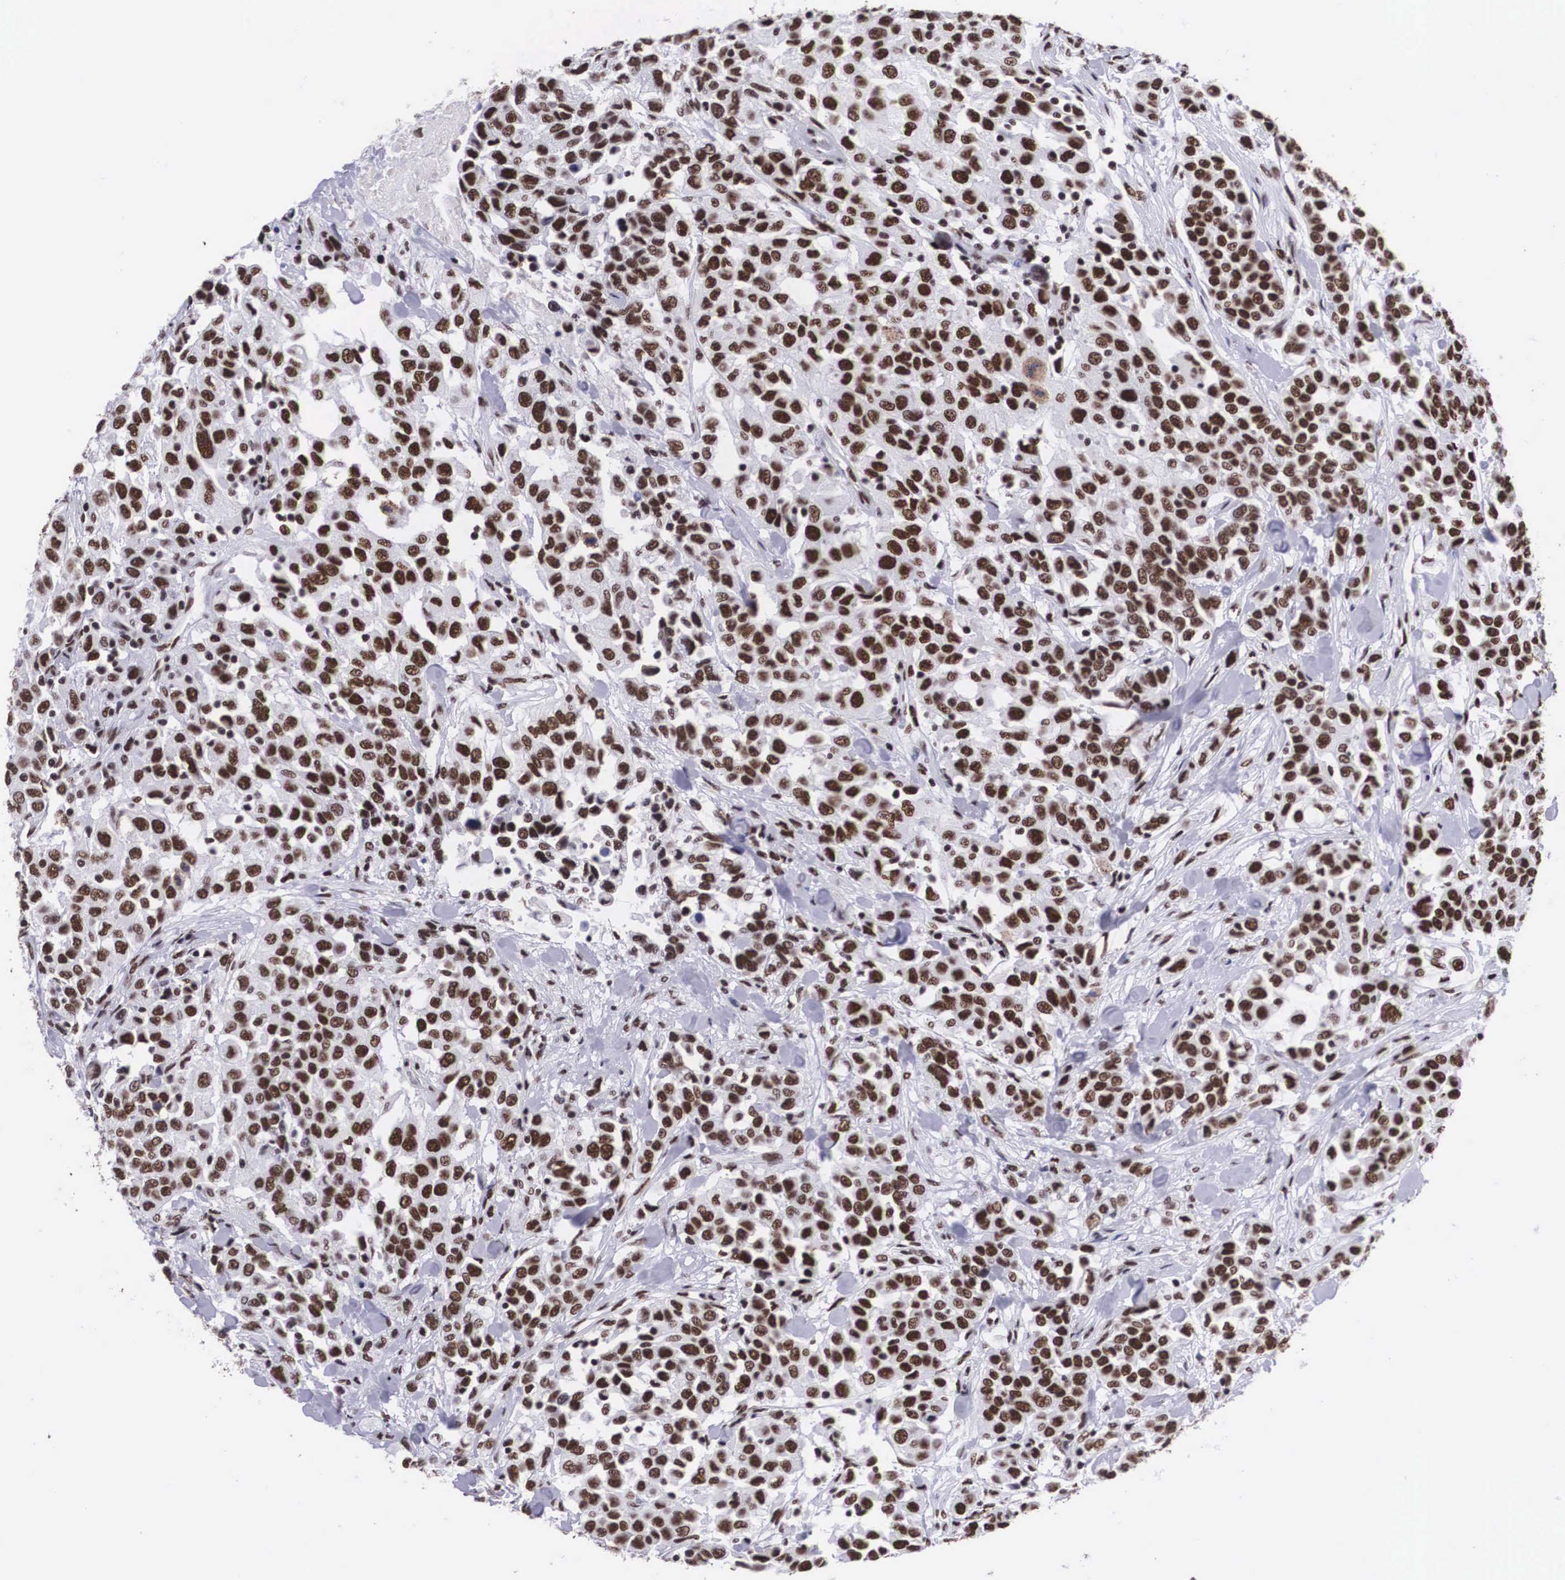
{"staining": {"intensity": "moderate", "quantity": ">75%", "location": "nuclear"}, "tissue": "urothelial cancer", "cell_type": "Tumor cells", "image_type": "cancer", "snomed": [{"axis": "morphology", "description": "Urothelial carcinoma, High grade"}, {"axis": "topography", "description": "Urinary bladder"}], "caption": "Urothelial cancer tissue reveals moderate nuclear staining in about >75% of tumor cells, visualized by immunohistochemistry.", "gene": "SF3A1", "patient": {"sex": "female", "age": 80}}